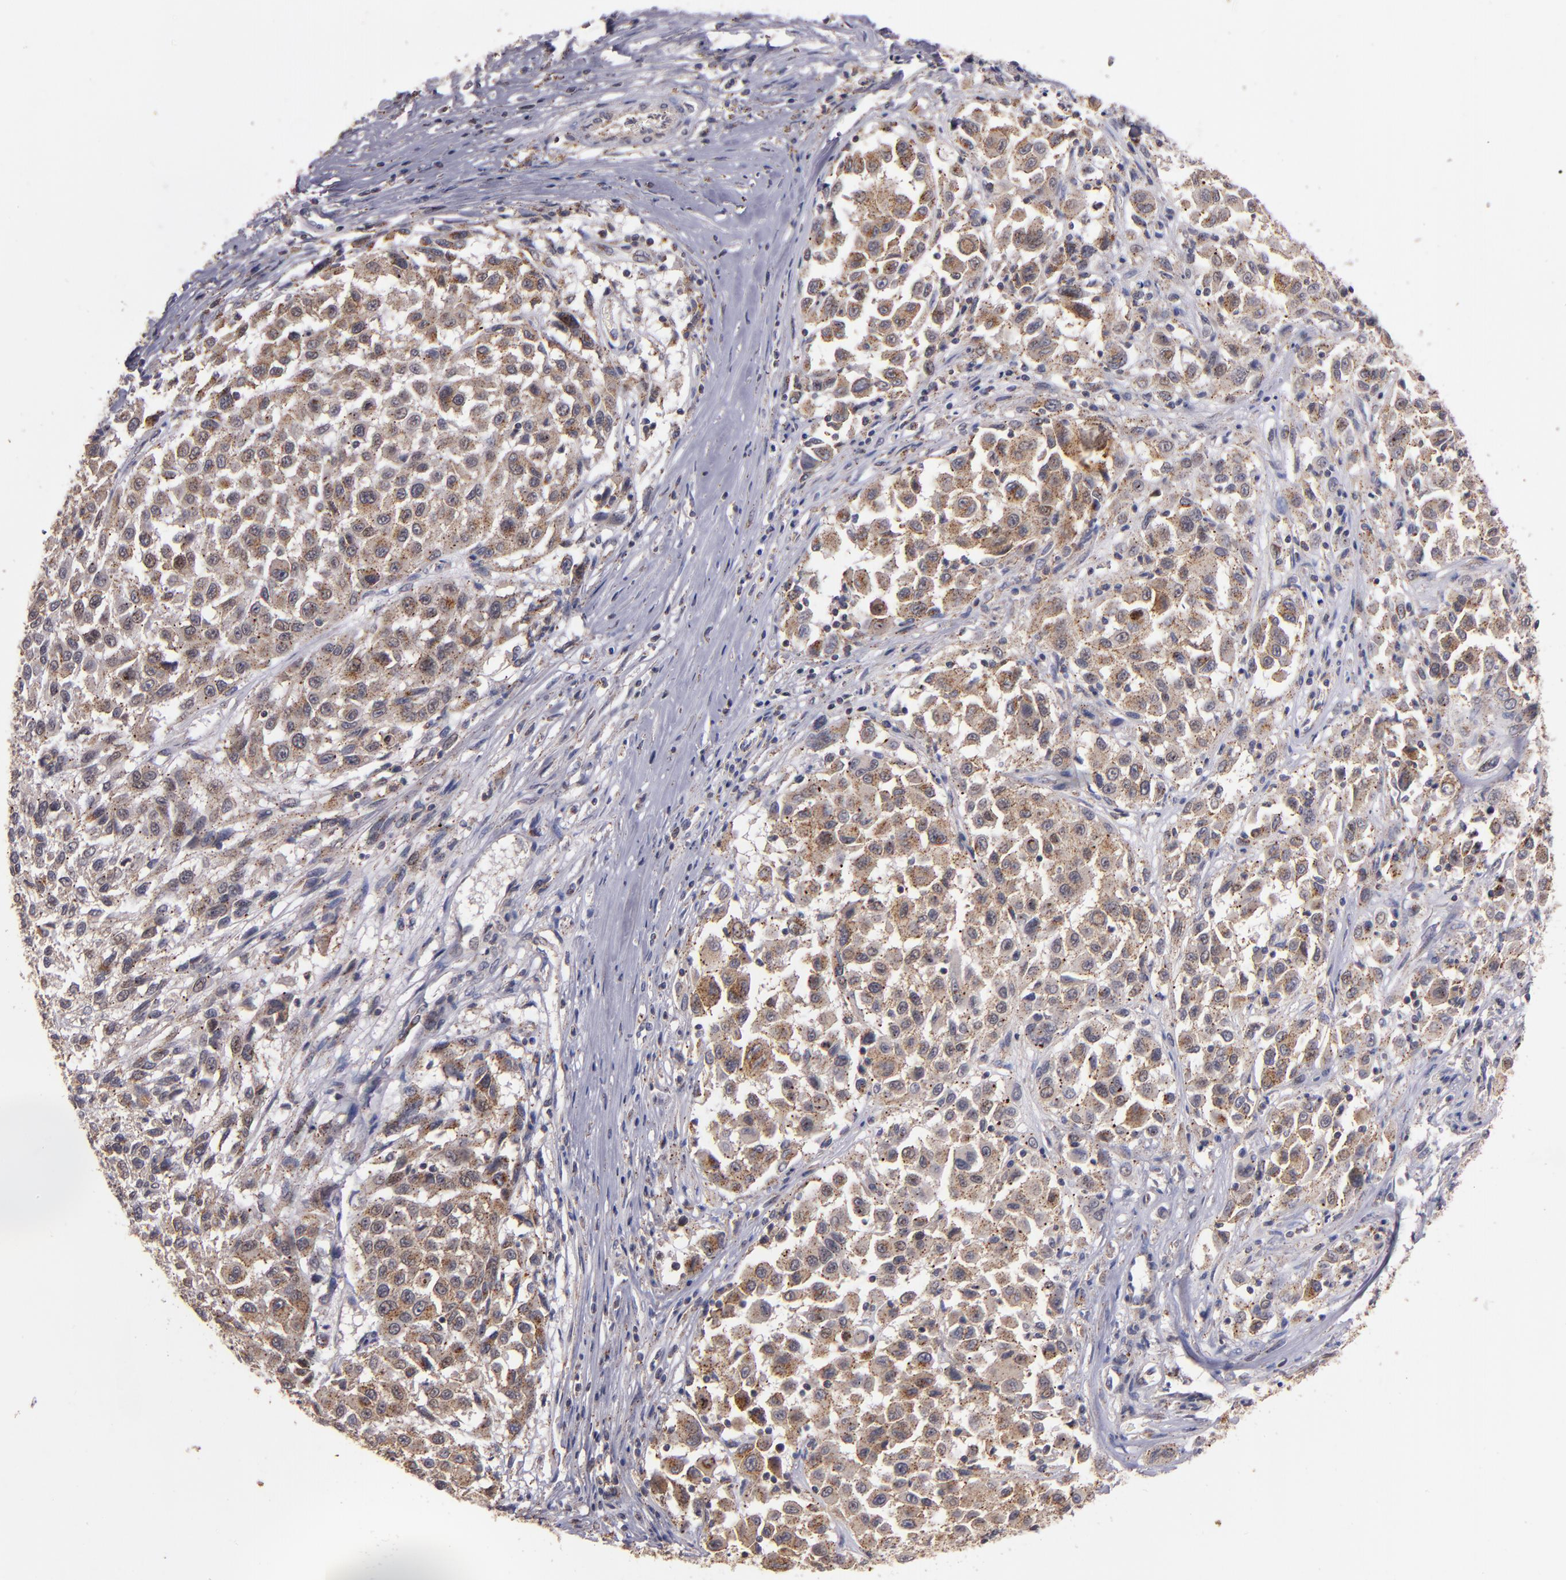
{"staining": {"intensity": "moderate", "quantity": ">75%", "location": "cytoplasmic/membranous"}, "tissue": "melanoma", "cell_type": "Tumor cells", "image_type": "cancer", "snomed": [{"axis": "morphology", "description": "Malignant melanoma, Metastatic site"}, {"axis": "topography", "description": "Lymph node"}], "caption": "A brown stain shows moderate cytoplasmic/membranous positivity of a protein in human melanoma tumor cells.", "gene": "SYP", "patient": {"sex": "male", "age": 61}}